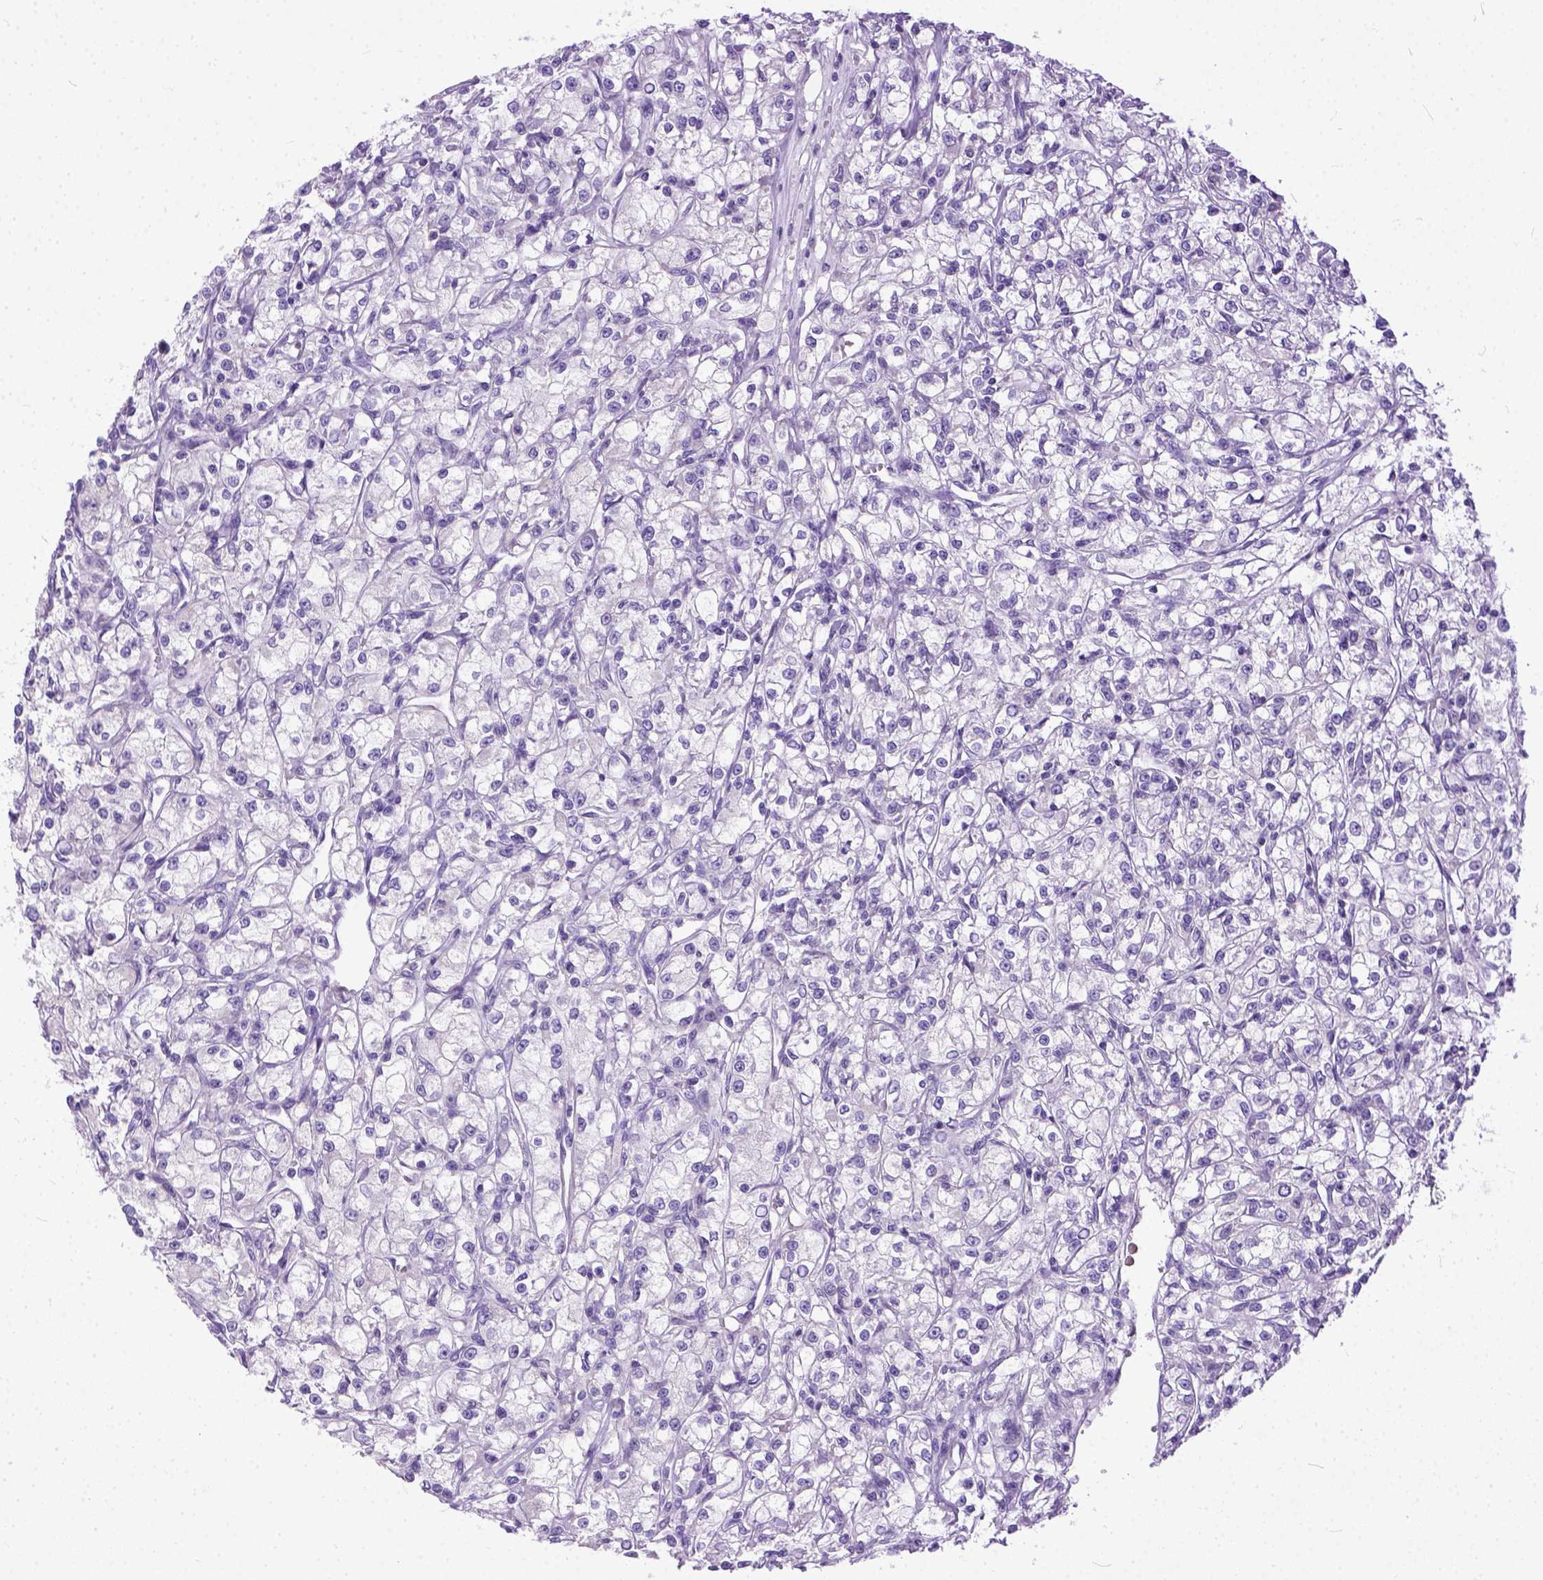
{"staining": {"intensity": "negative", "quantity": "none", "location": "none"}, "tissue": "renal cancer", "cell_type": "Tumor cells", "image_type": "cancer", "snomed": [{"axis": "morphology", "description": "Adenocarcinoma, NOS"}, {"axis": "topography", "description": "Kidney"}], "caption": "IHC of human renal cancer exhibits no positivity in tumor cells.", "gene": "PLK5", "patient": {"sex": "female", "age": 59}}